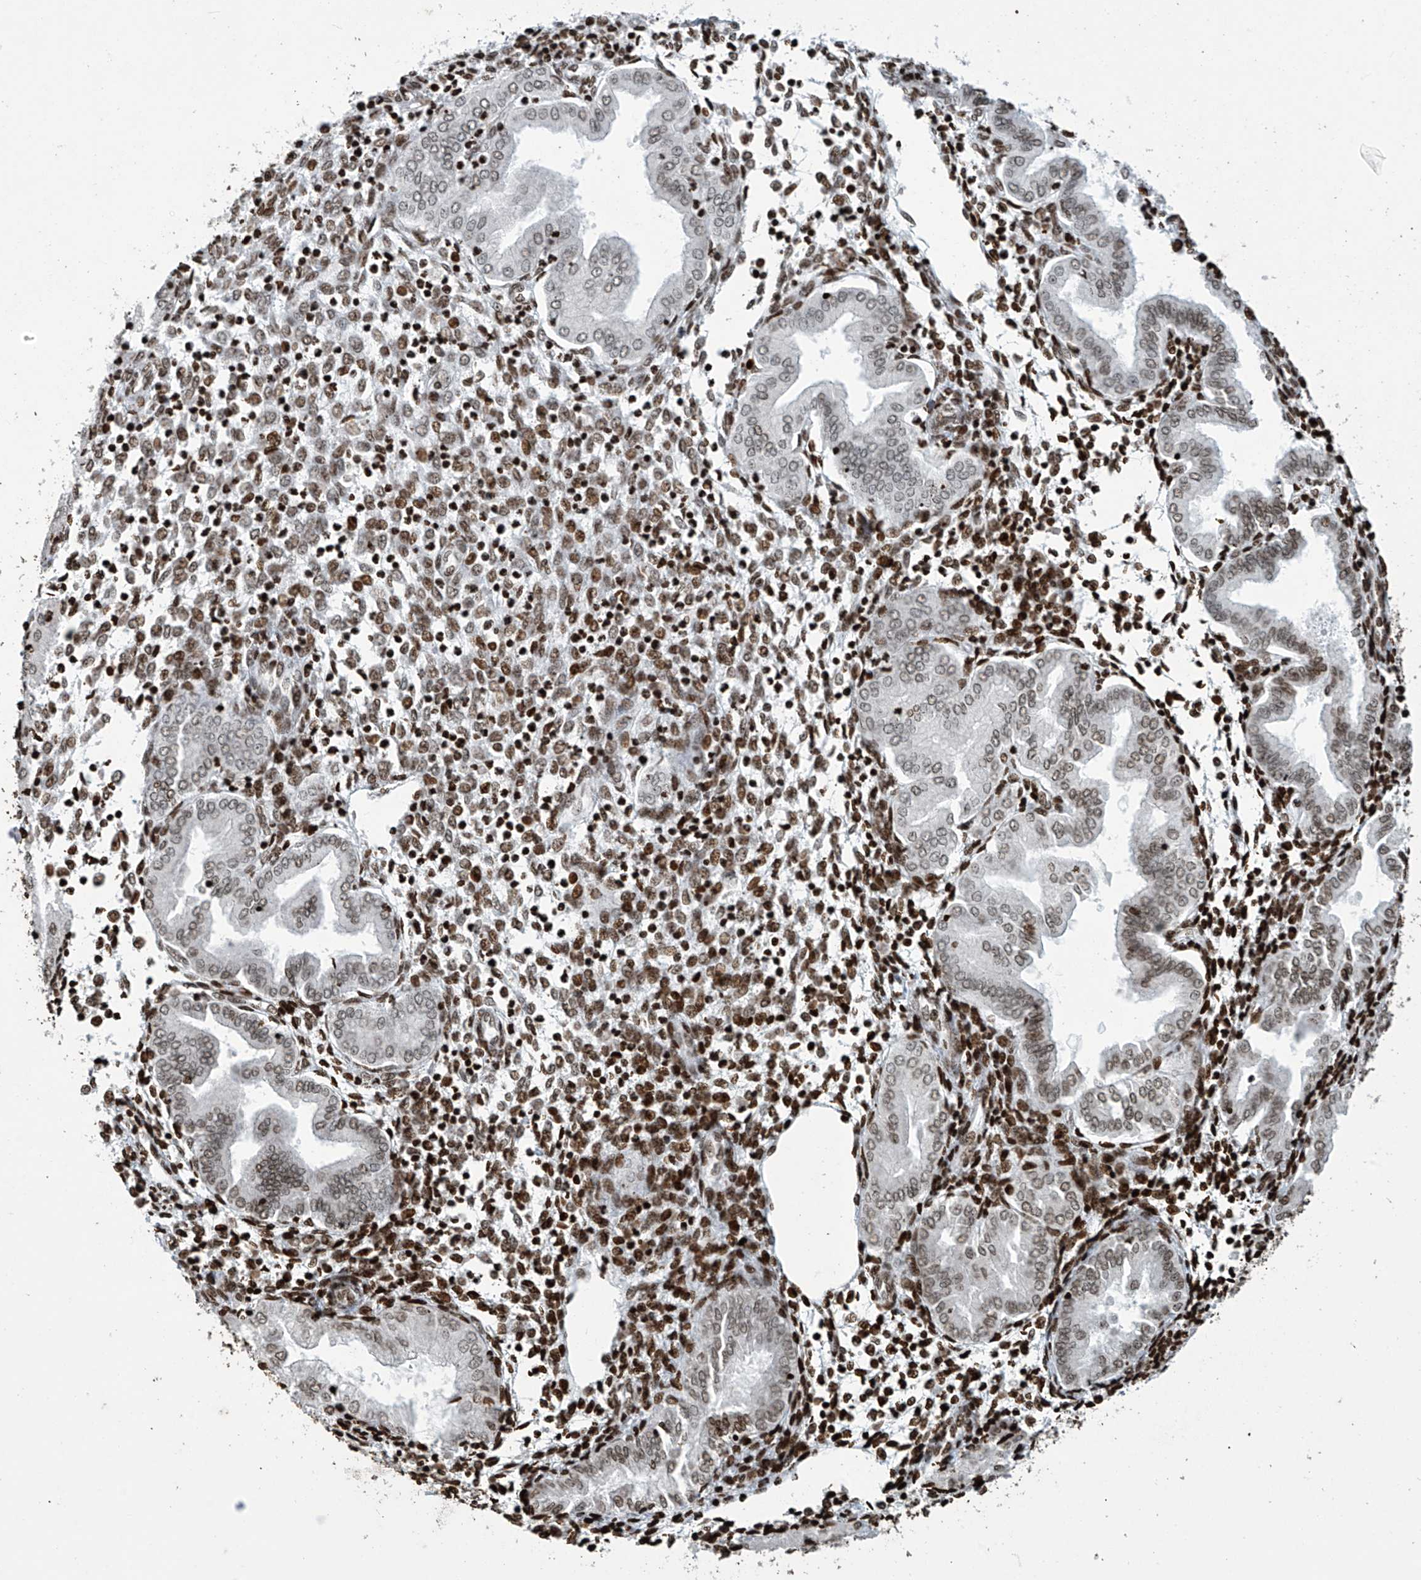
{"staining": {"intensity": "strong", "quantity": ">75%", "location": "nuclear"}, "tissue": "endometrium", "cell_type": "Cells in endometrial stroma", "image_type": "normal", "snomed": [{"axis": "morphology", "description": "Normal tissue, NOS"}, {"axis": "topography", "description": "Endometrium"}], "caption": "A brown stain labels strong nuclear positivity of a protein in cells in endometrial stroma of unremarkable human endometrium. The protein is stained brown, and the nuclei are stained in blue (DAB (3,3'-diaminobenzidine) IHC with brightfield microscopy, high magnification).", "gene": "H4C16", "patient": {"sex": "female", "age": 53}}